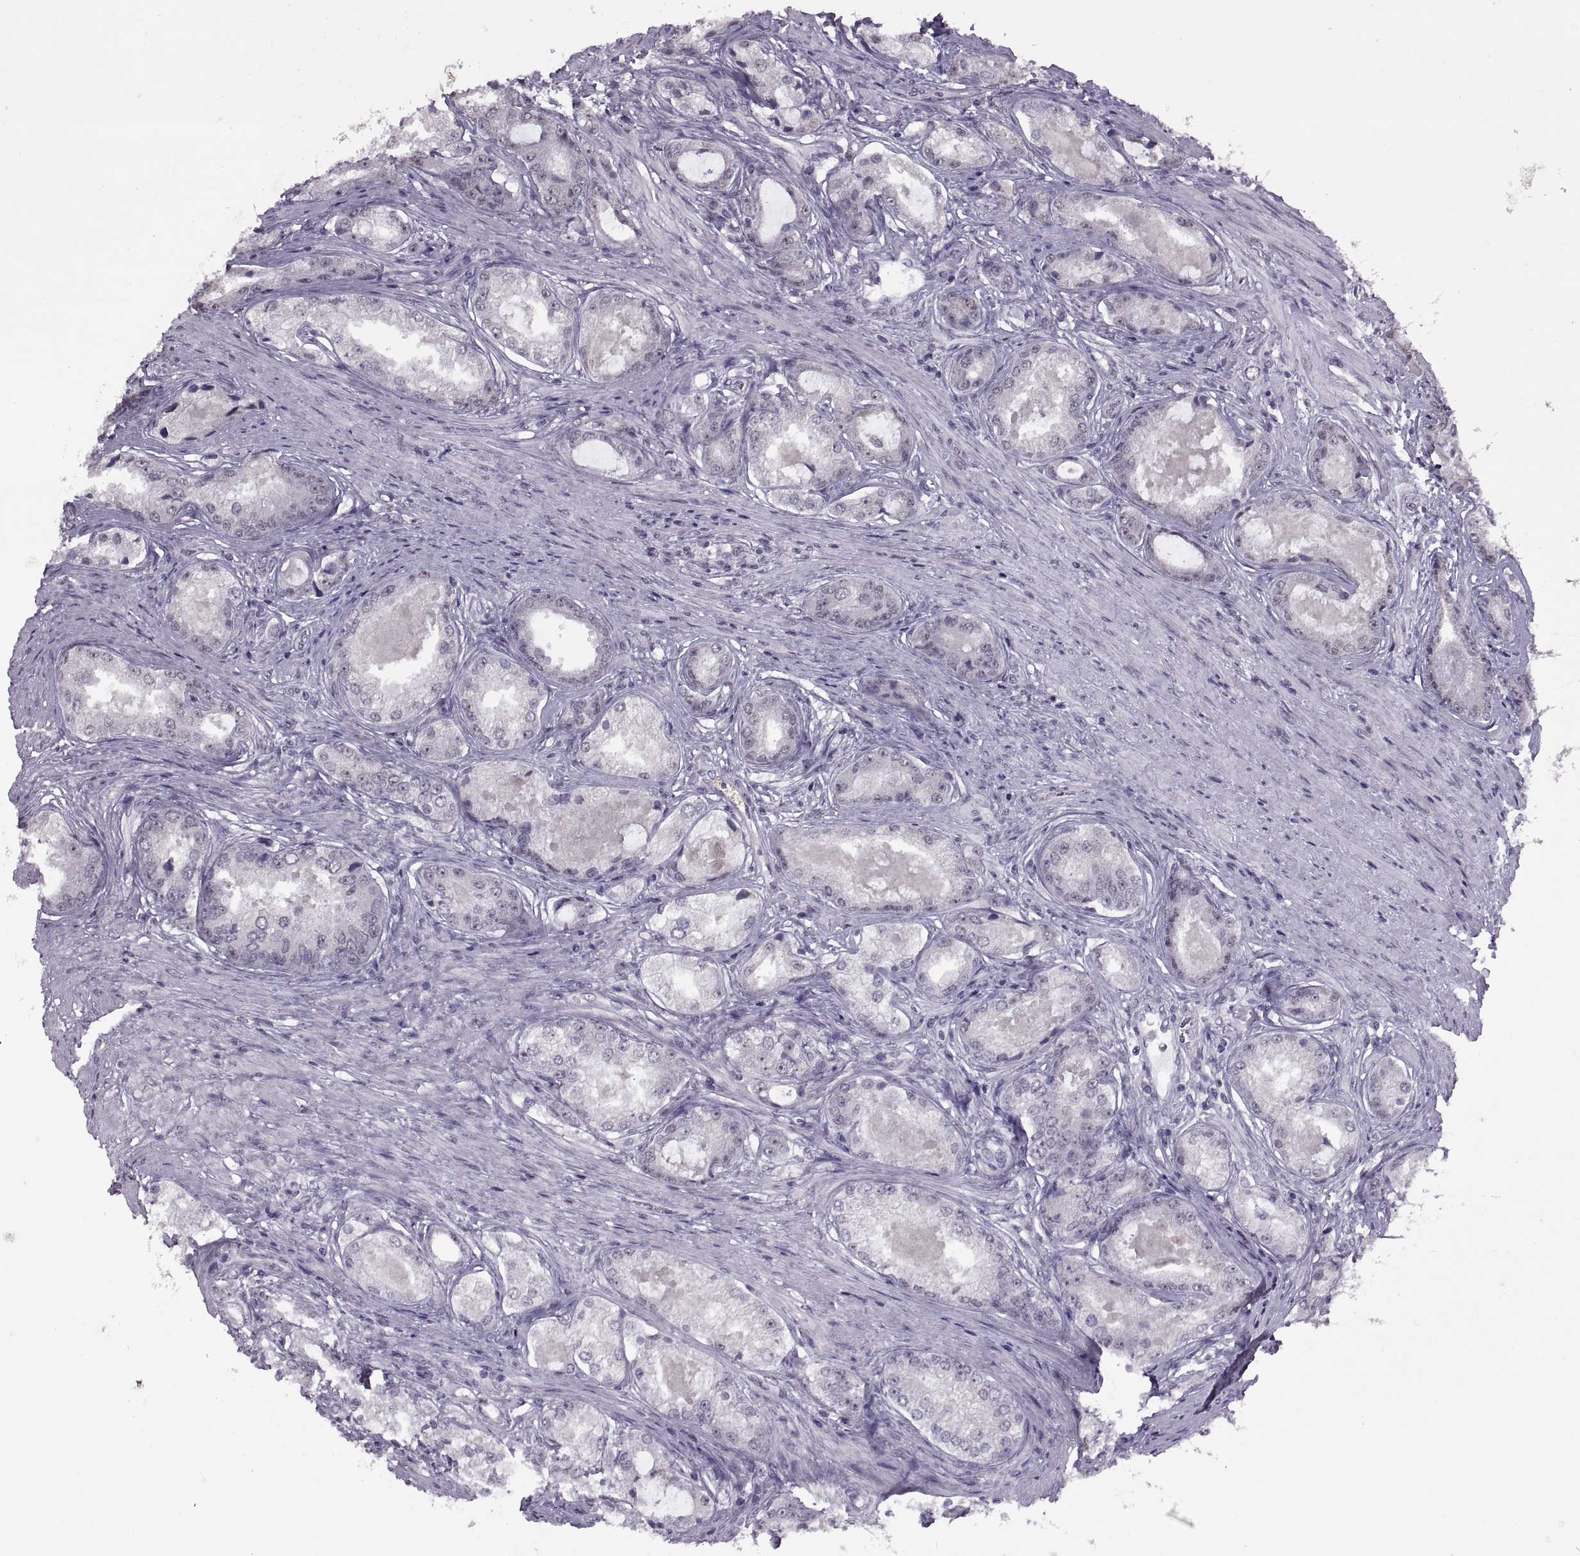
{"staining": {"intensity": "negative", "quantity": "none", "location": "none"}, "tissue": "prostate cancer", "cell_type": "Tumor cells", "image_type": "cancer", "snomed": [{"axis": "morphology", "description": "Adenocarcinoma, Low grade"}, {"axis": "topography", "description": "Prostate"}], "caption": "Immunohistochemistry image of neoplastic tissue: prostate cancer stained with DAB (3,3'-diaminobenzidine) exhibits no significant protein expression in tumor cells.", "gene": "OTP", "patient": {"sex": "male", "age": 68}}